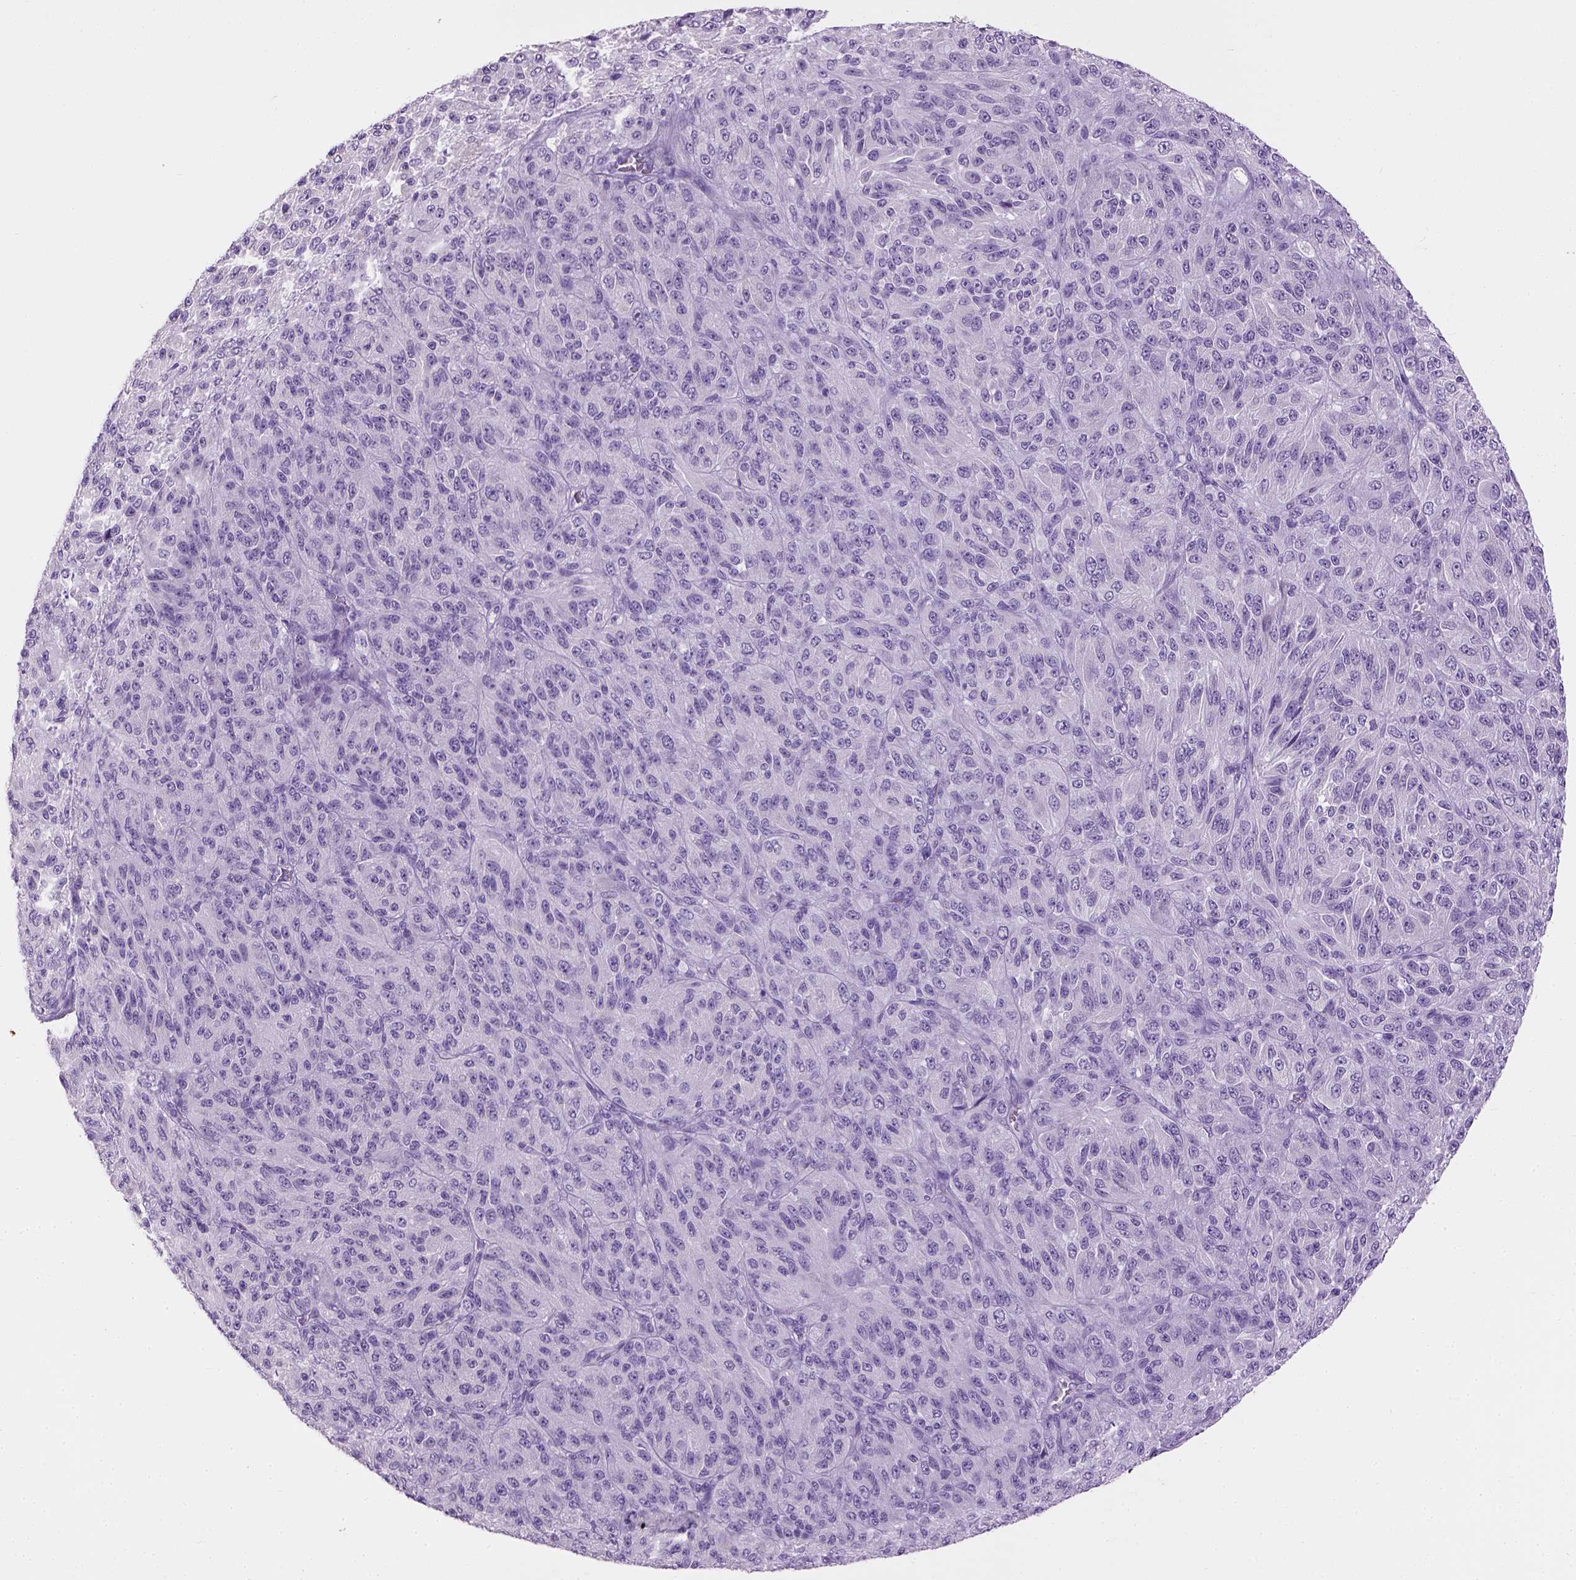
{"staining": {"intensity": "negative", "quantity": "none", "location": "none"}, "tissue": "melanoma", "cell_type": "Tumor cells", "image_type": "cancer", "snomed": [{"axis": "morphology", "description": "Malignant melanoma, Metastatic site"}, {"axis": "topography", "description": "Brain"}], "caption": "Tumor cells show no significant positivity in malignant melanoma (metastatic site). (DAB (3,3'-diaminobenzidine) immunohistochemistry with hematoxylin counter stain).", "gene": "CYP24A1", "patient": {"sex": "female", "age": 56}}